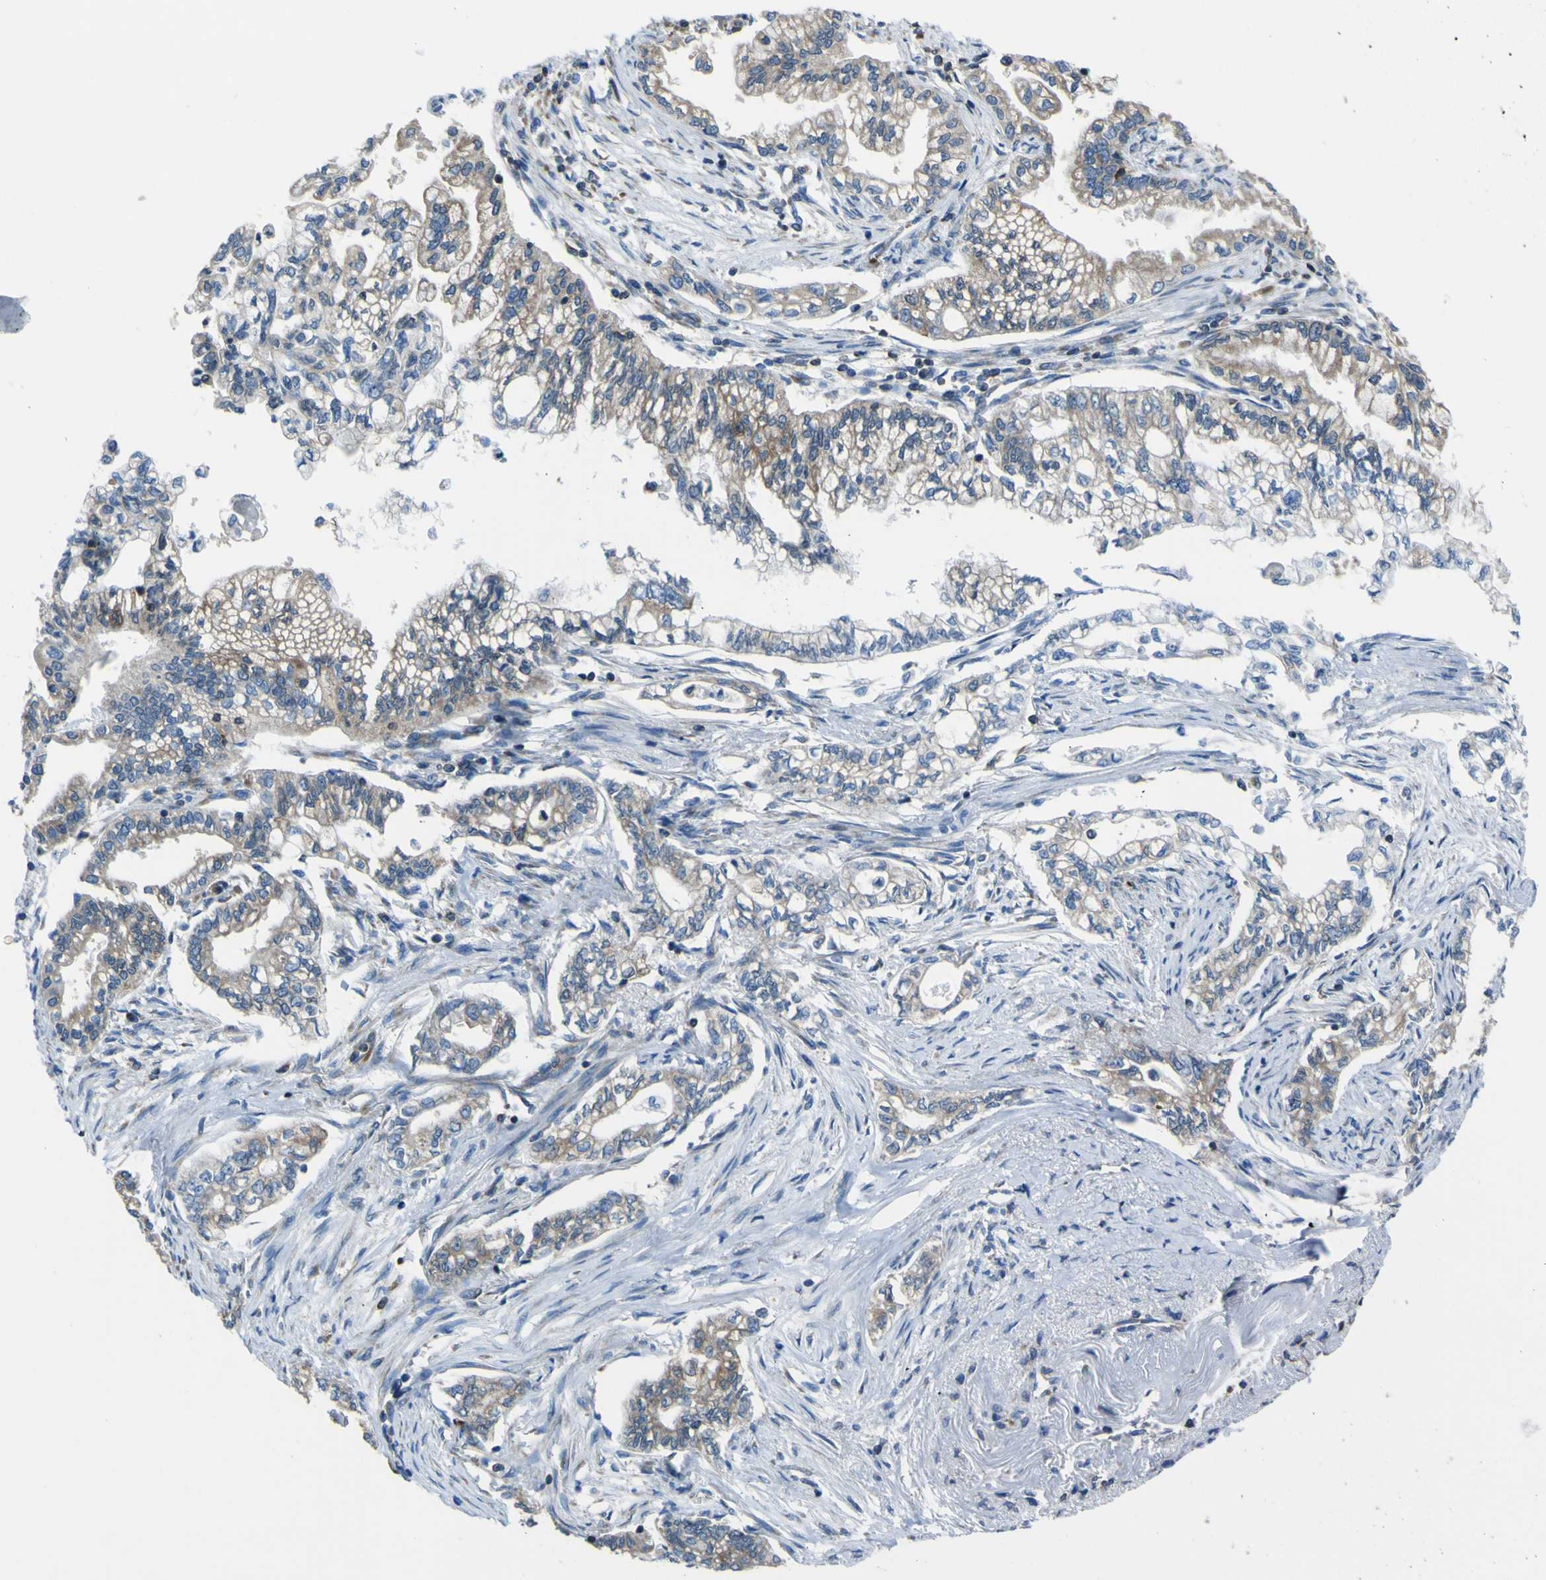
{"staining": {"intensity": "strong", "quantity": ">75%", "location": "cytoplasmic/membranous"}, "tissue": "pancreatic cancer", "cell_type": "Tumor cells", "image_type": "cancer", "snomed": [{"axis": "morphology", "description": "Normal tissue, NOS"}, {"axis": "topography", "description": "Pancreas"}], "caption": "Tumor cells show strong cytoplasmic/membranous expression in about >75% of cells in pancreatic cancer. The protein of interest is shown in brown color, while the nuclei are stained blue.", "gene": "STIM1", "patient": {"sex": "male", "age": 42}}